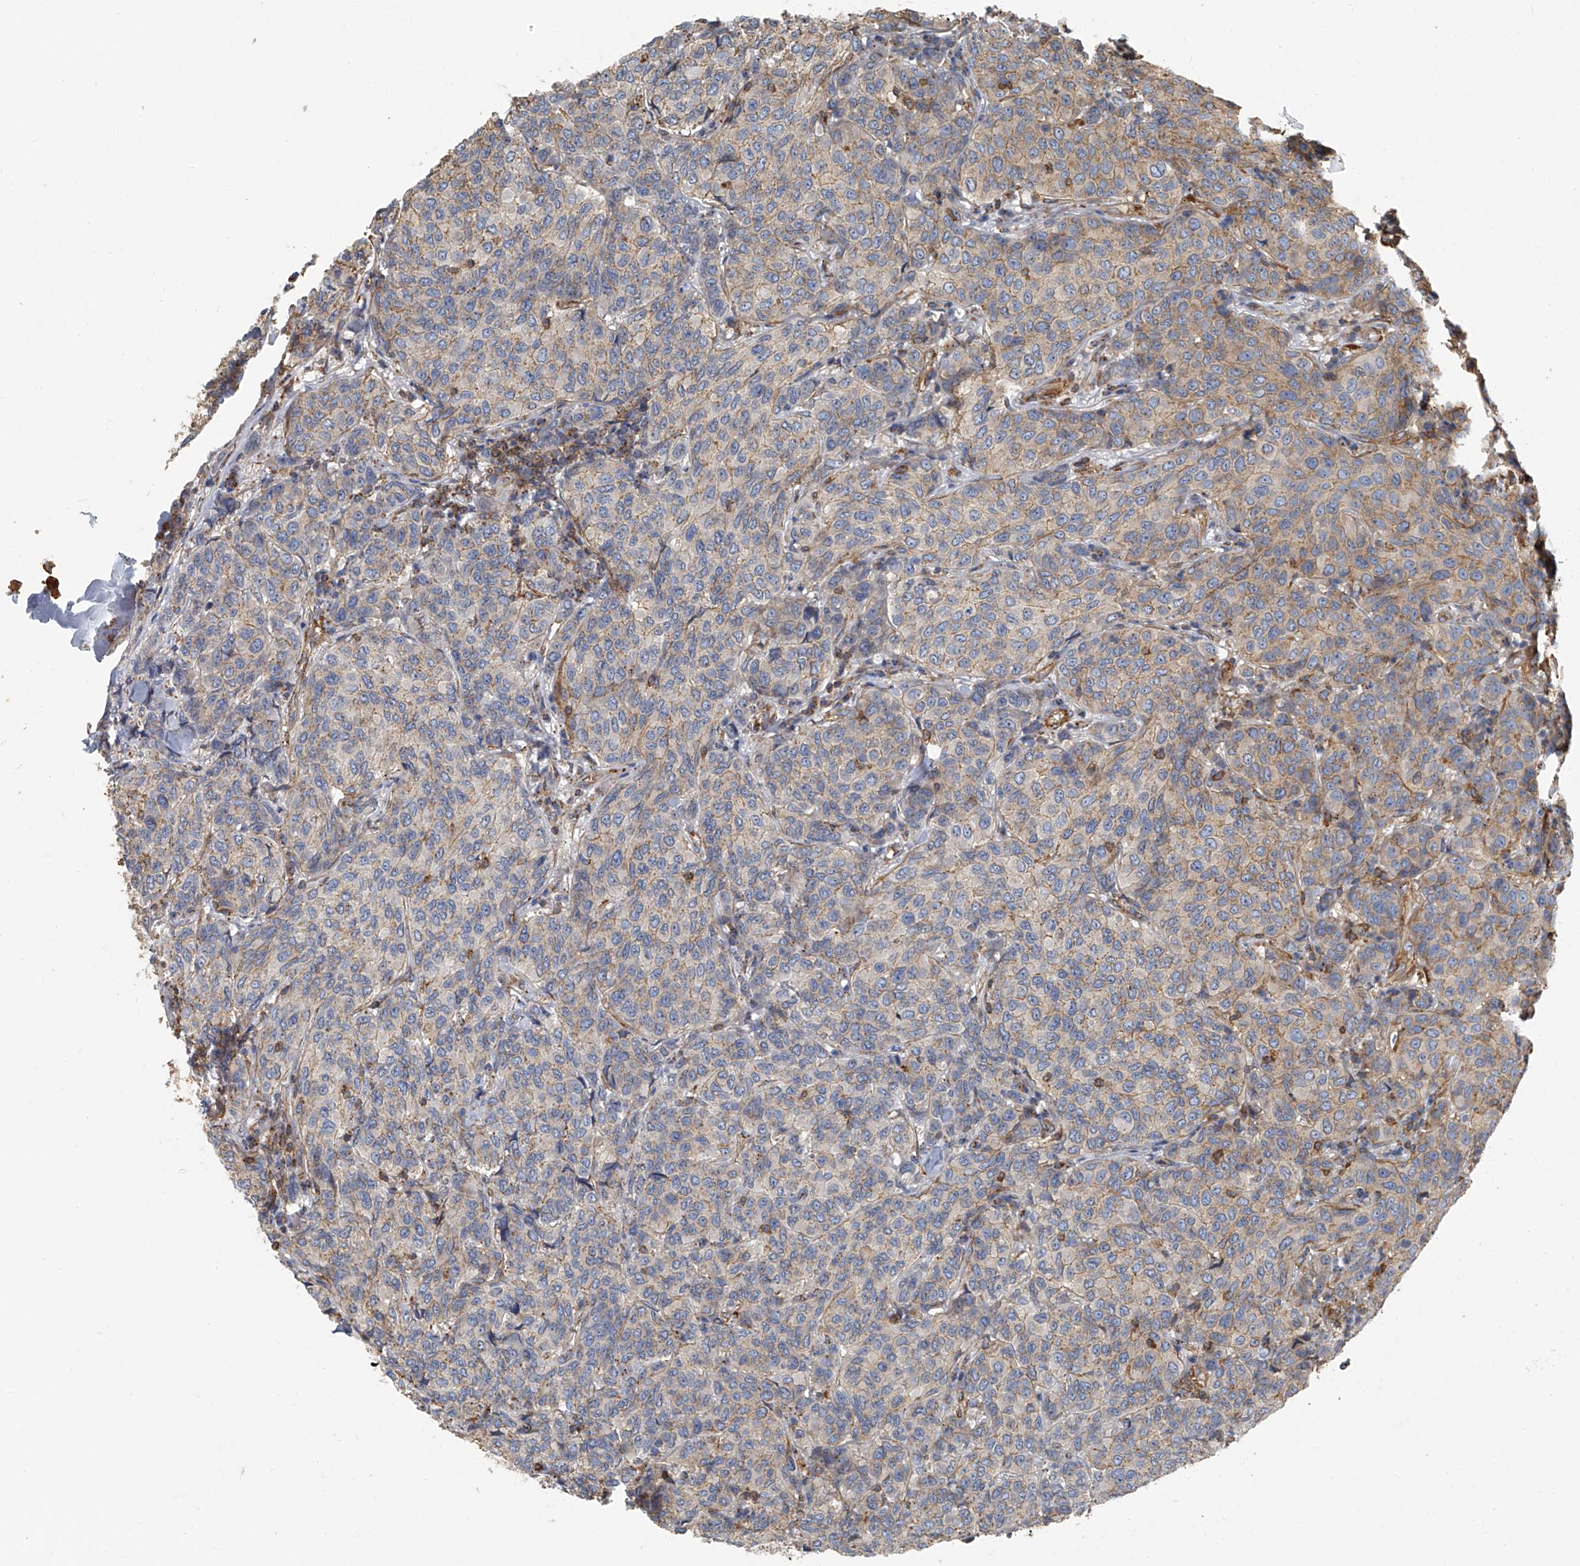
{"staining": {"intensity": "weak", "quantity": "25%-75%", "location": "cytoplasmic/membranous"}, "tissue": "breast cancer", "cell_type": "Tumor cells", "image_type": "cancer", "snomed": [{"axis": "morphology", "description": "Duct carcinoma"}, {"axis": "topography", "description": "Breast"}], "caption": "Weak cytoplasmic/membranous staining is appreciated in approximately 25%-75% of tumor cells in breast cancer (infiltrating ductal carcinoma).", "gene": "SEPTIN7", "patient": {"sex": "female", "age": 55}}